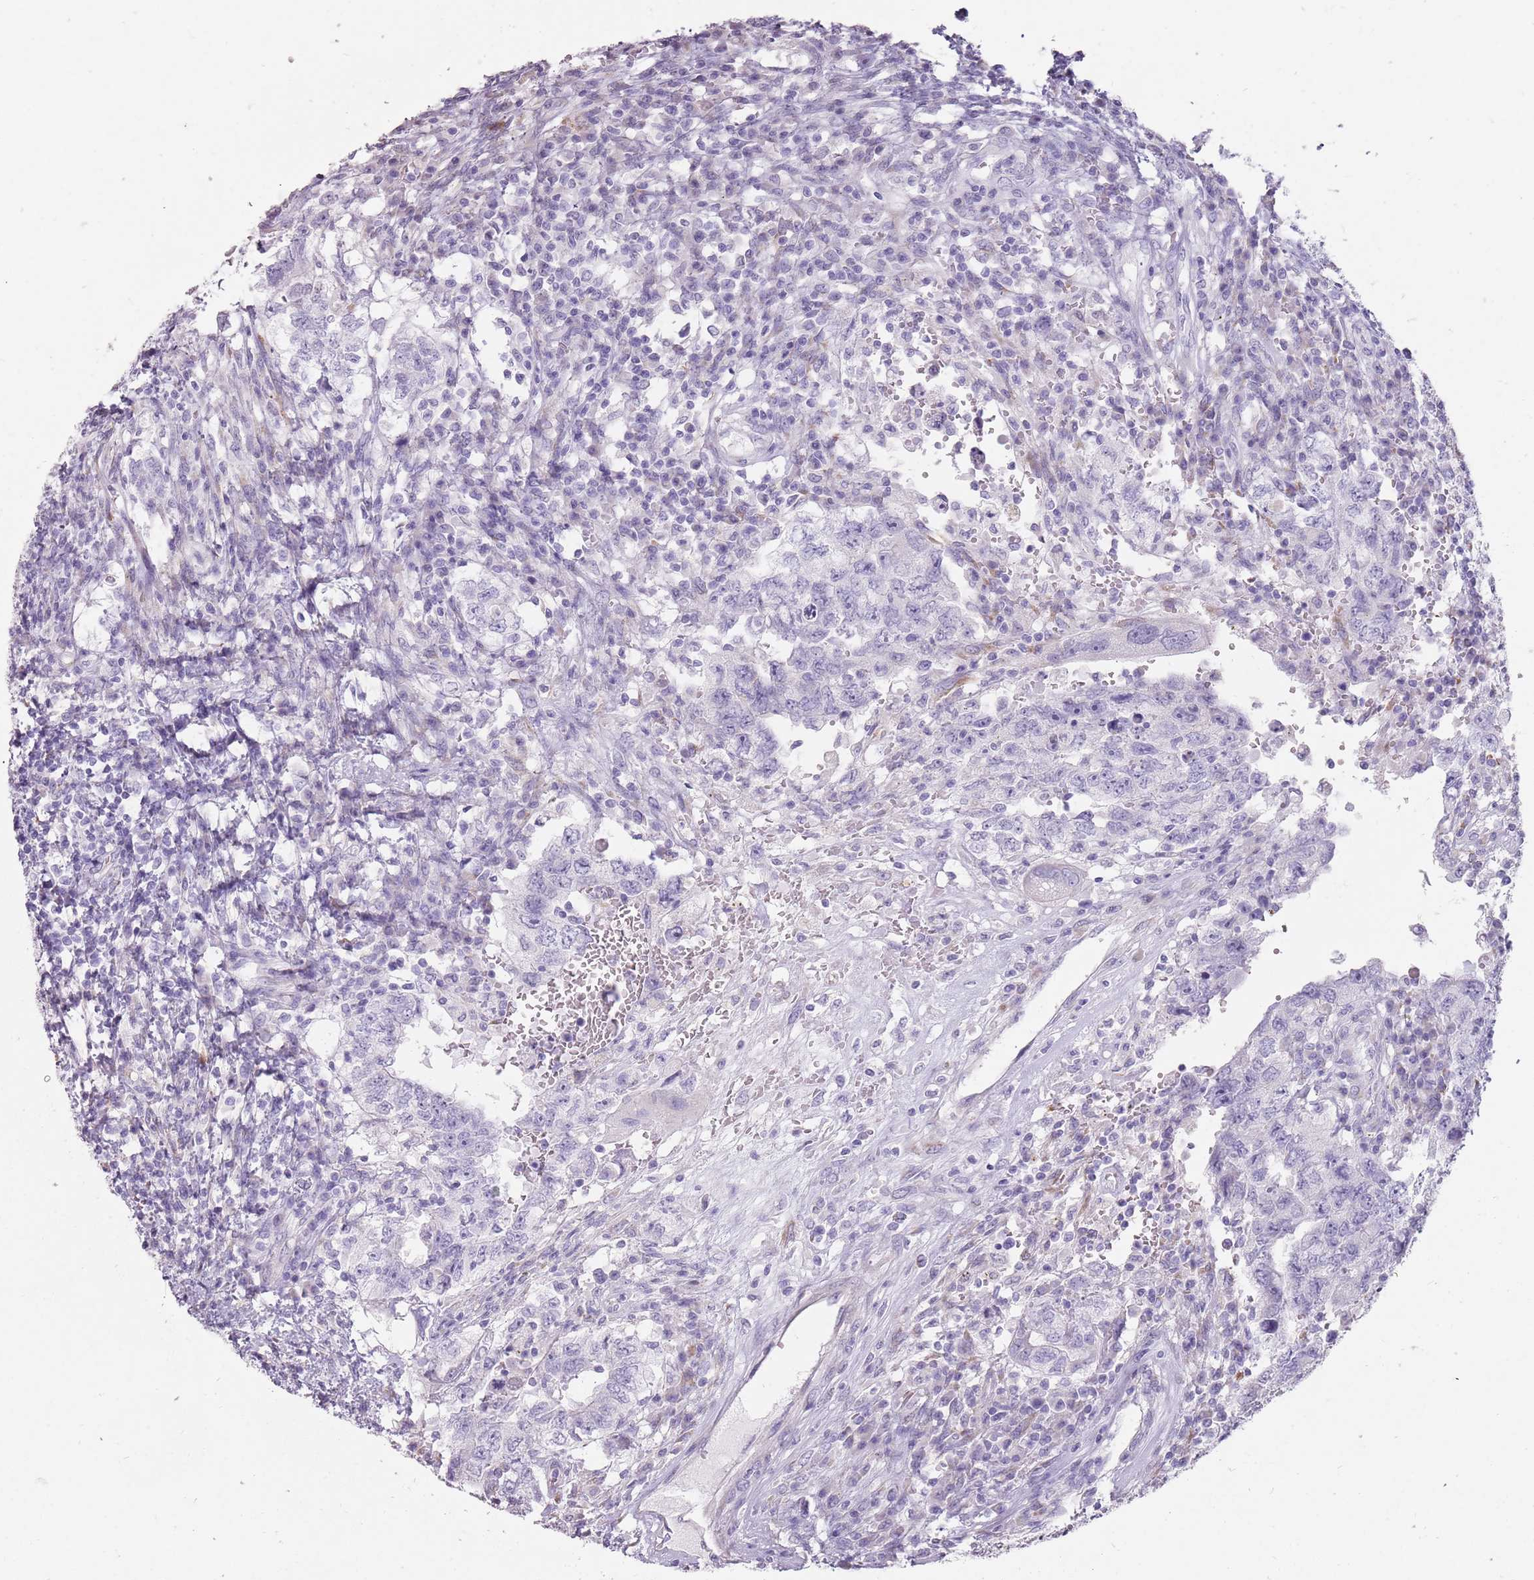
{"staining": {"intensity": "negative", "quantity": "none", "location": "none"}, "tissue": "testis cancer", "cell_type": "Tumor cells", "image_type": "cancer", "snomed": [{"axis": "morphology", "description": "Carcinoma, Embryonal, NOS"}, {"axis": "topography", "description": "Testis"}], "caption": "Tumor cells show no significant staining in testis cancer (embryonal carcinoma).", "gene": "DDX4", "patient": {"sex": "male", "age": 26}}